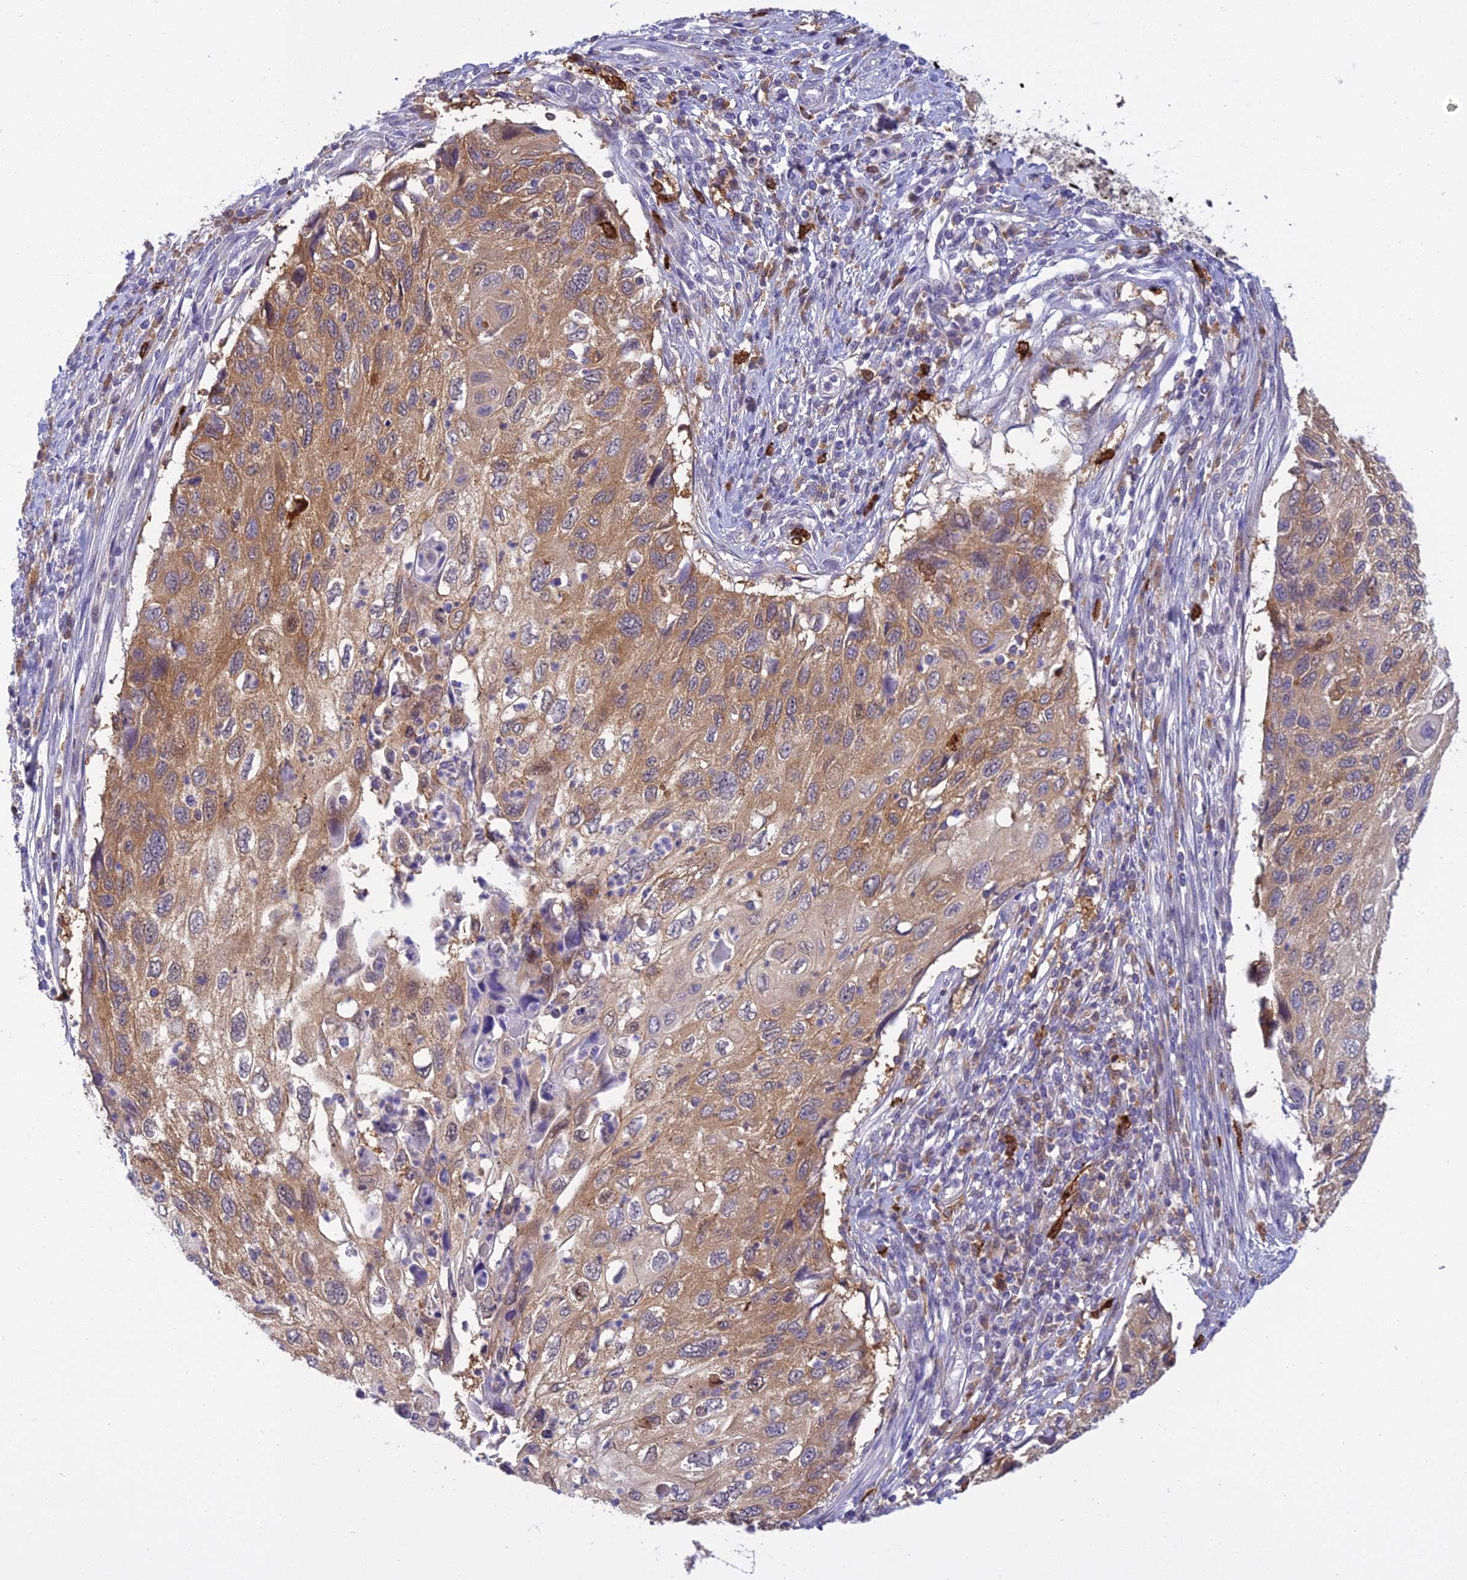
{"staining": {"intensity": "moderate", "quantity": ">75%", "location": "cytoplasmic/membranous"}, "tissue": "cervical cancer", "cell_type": "Tumor cells", "image_type": "cancer", "snomed": [{"axis": "morphology", "description": "Squamous cell carcinoma, NOS"}, {"axis": "topography", "description": "Cervix"}], "caption": "Protein analysis of cervical squamous cell carcinoma tissue reveals moderate cytoplasmic/membranous positivity in approximately >75% of tumor cells.", "gene": "UBE2G1", "patient": {"sex": "female", "age": 70}}